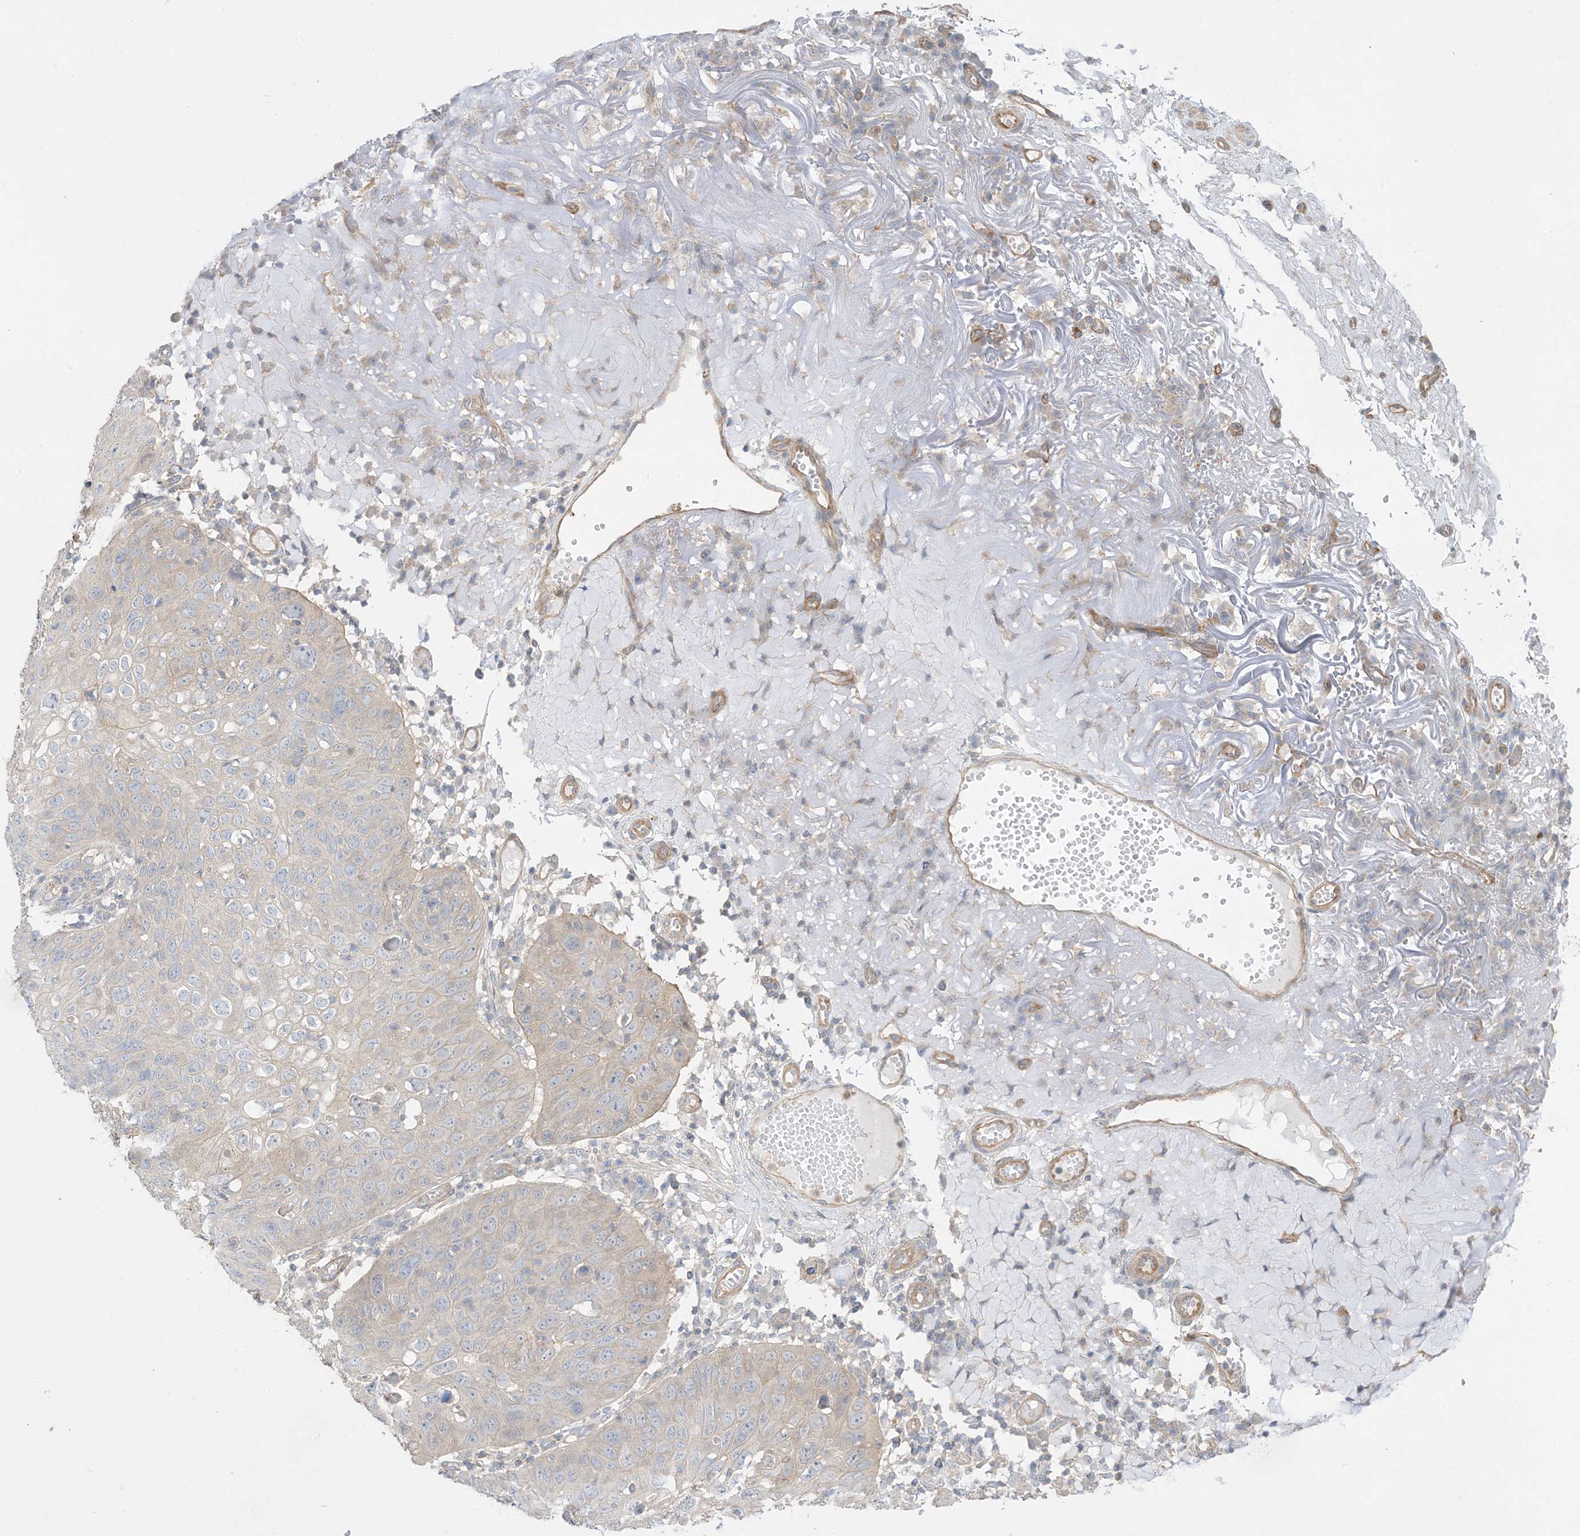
{"staining": {"intensity": "weak", "quantity": "<25%", "location": "cytoplasmic/membranous"}, "tissue": "skin cancer", "cell_type": "Tumor cells", "image_type": "cancer", "snomed": [{"axis": "morphology", "description": "Squamous cell carcinoma, NOS"}, {"axis": "topography", "description": "Skin"}], "caption": "Immunohistochemistry of skin cancer demonstrates no expression in tumor cells. (DAB immunohistochemistry, high magnification).", "gene": "ARHGEF9", "patient": {"sex": "female", "age": 90}}